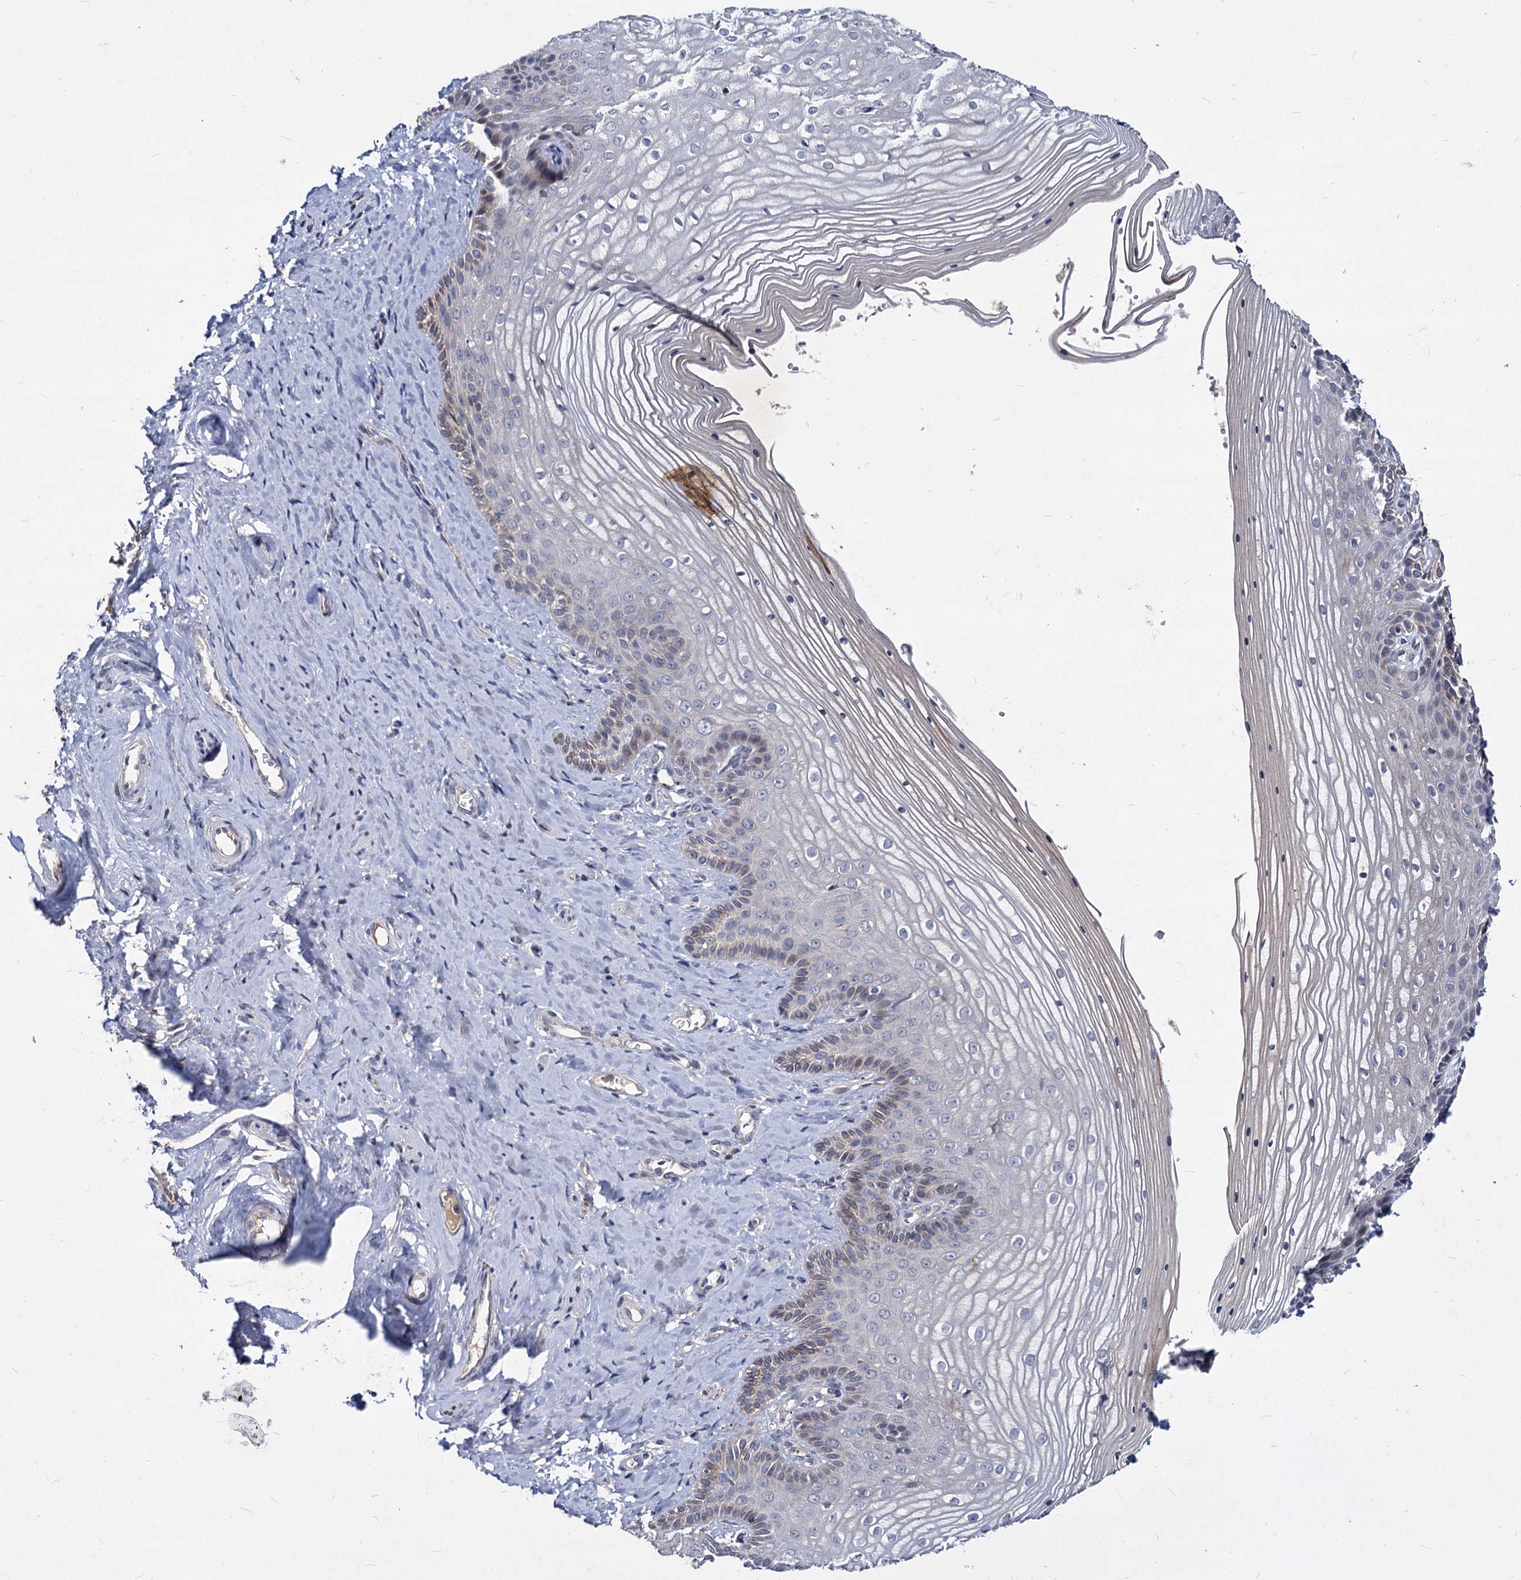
{"staining": {"intensity": "moderate", "quantity": "<25%", "location": "cytoplasmic/membranous"}, "tissue": "vagina", "cell_type": "Squamous epithelial cells", "image_type": "normal", "snomed": [{"axis": "morphology", "description": "Normal tissue, NOS"}, {"axis": "topography", "description": "Vagina"}, {"axis": "topography", "description": "Cervix"}], "caption": "This photomicrograph demonstrates IHC staining of normal vagina, with low moderate cytoplasmic/membranous expression in about <25% of squamous epithelial cells.", "gene": "C11orf86", "patient": {"sex": "female", "age": 40}}